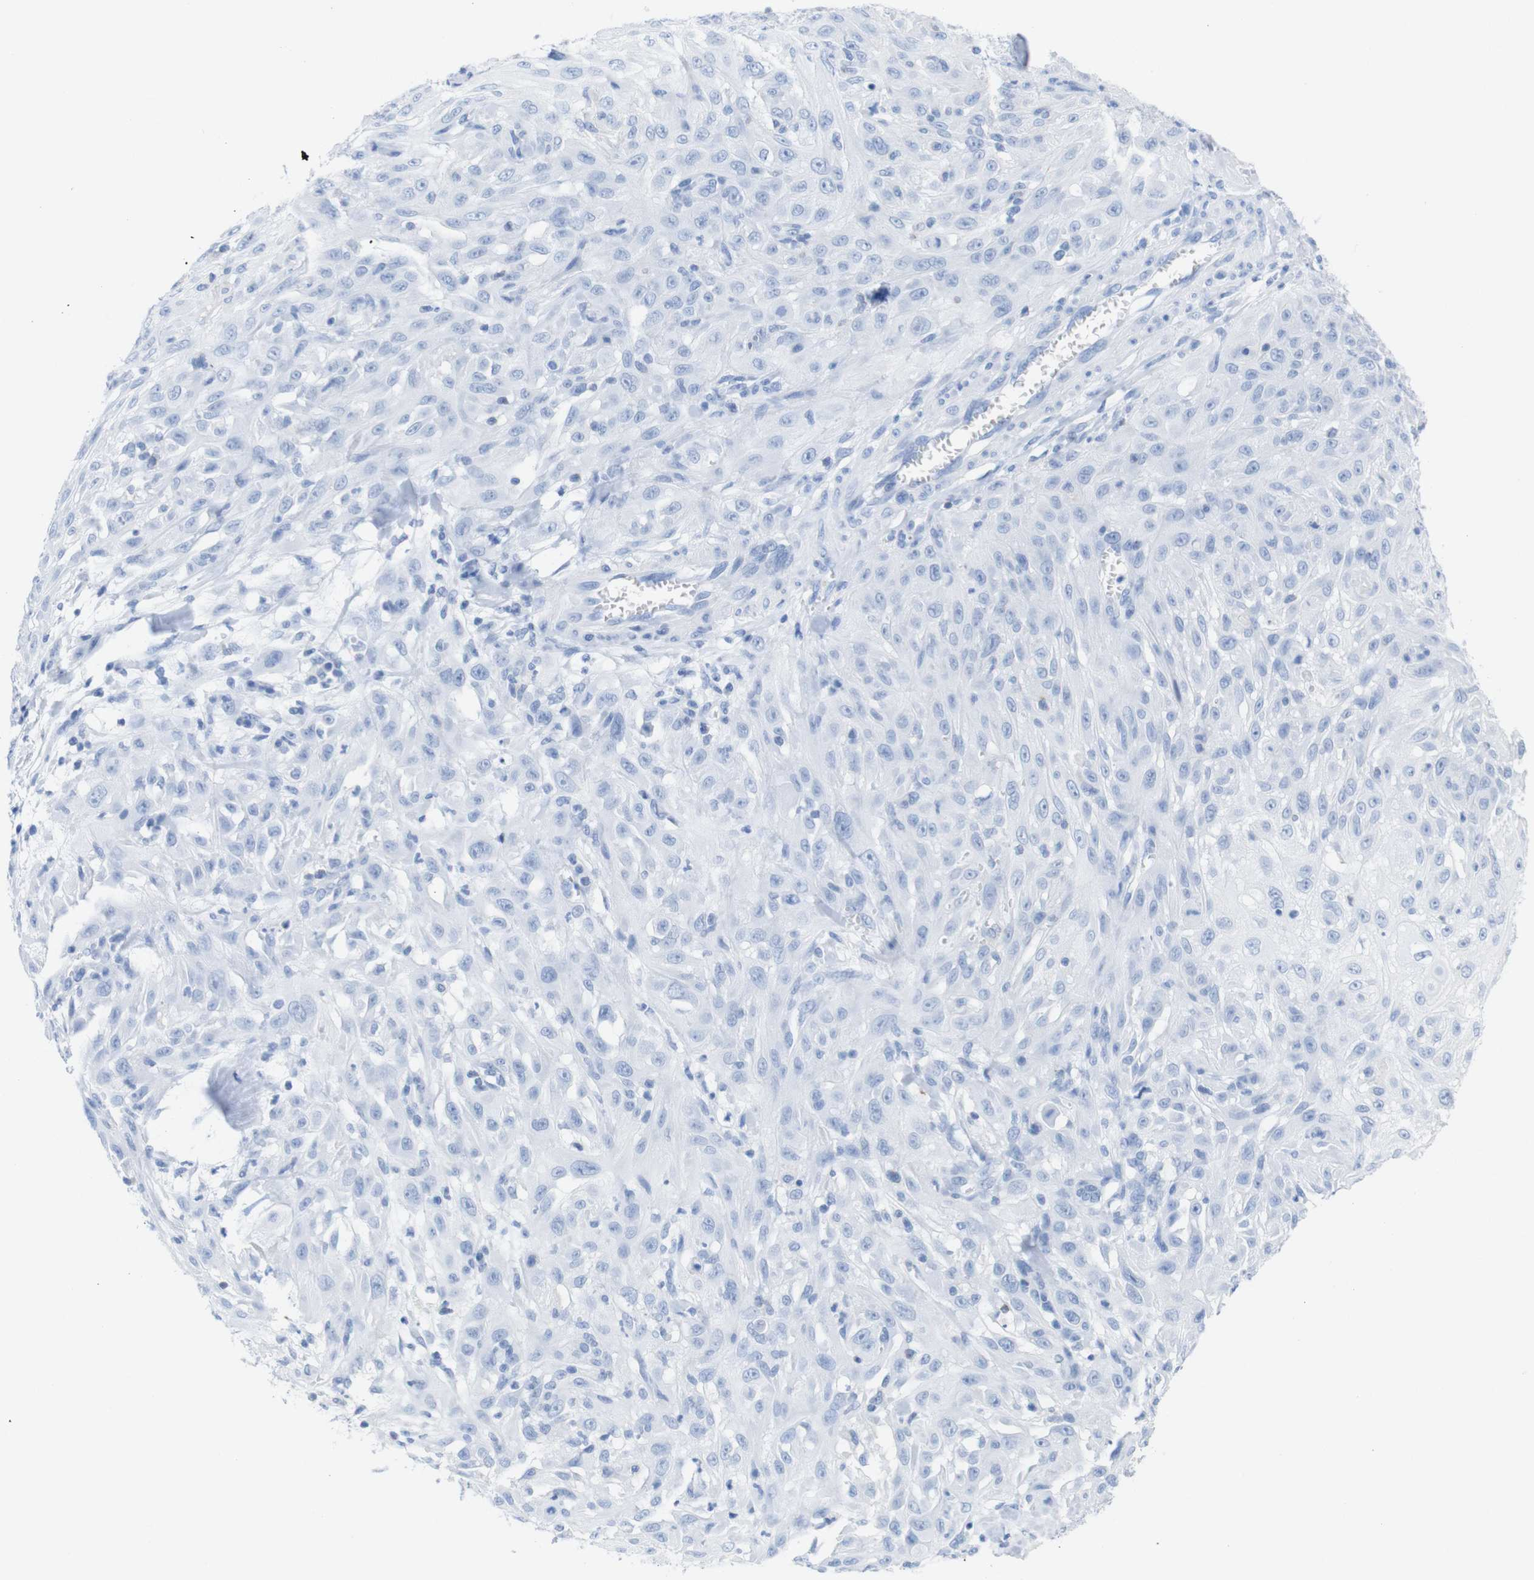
{"staining": {"intensity": "negative", "quantity": "none", "location": "none"}, "tissue": "skin cancer", "cell_type": "Tumor cells", "image_type": "cancer", "snomed": [{"axis": "morphology", "description": "Squamous cell carcinoma, NOS"}, {"axis": "topography", "description": "Skin"}], "caption": "Tumor cells show no significant staining in skin cancer.", "gene": "LAG3", "patient": {"sex": "male", "age": 75}}